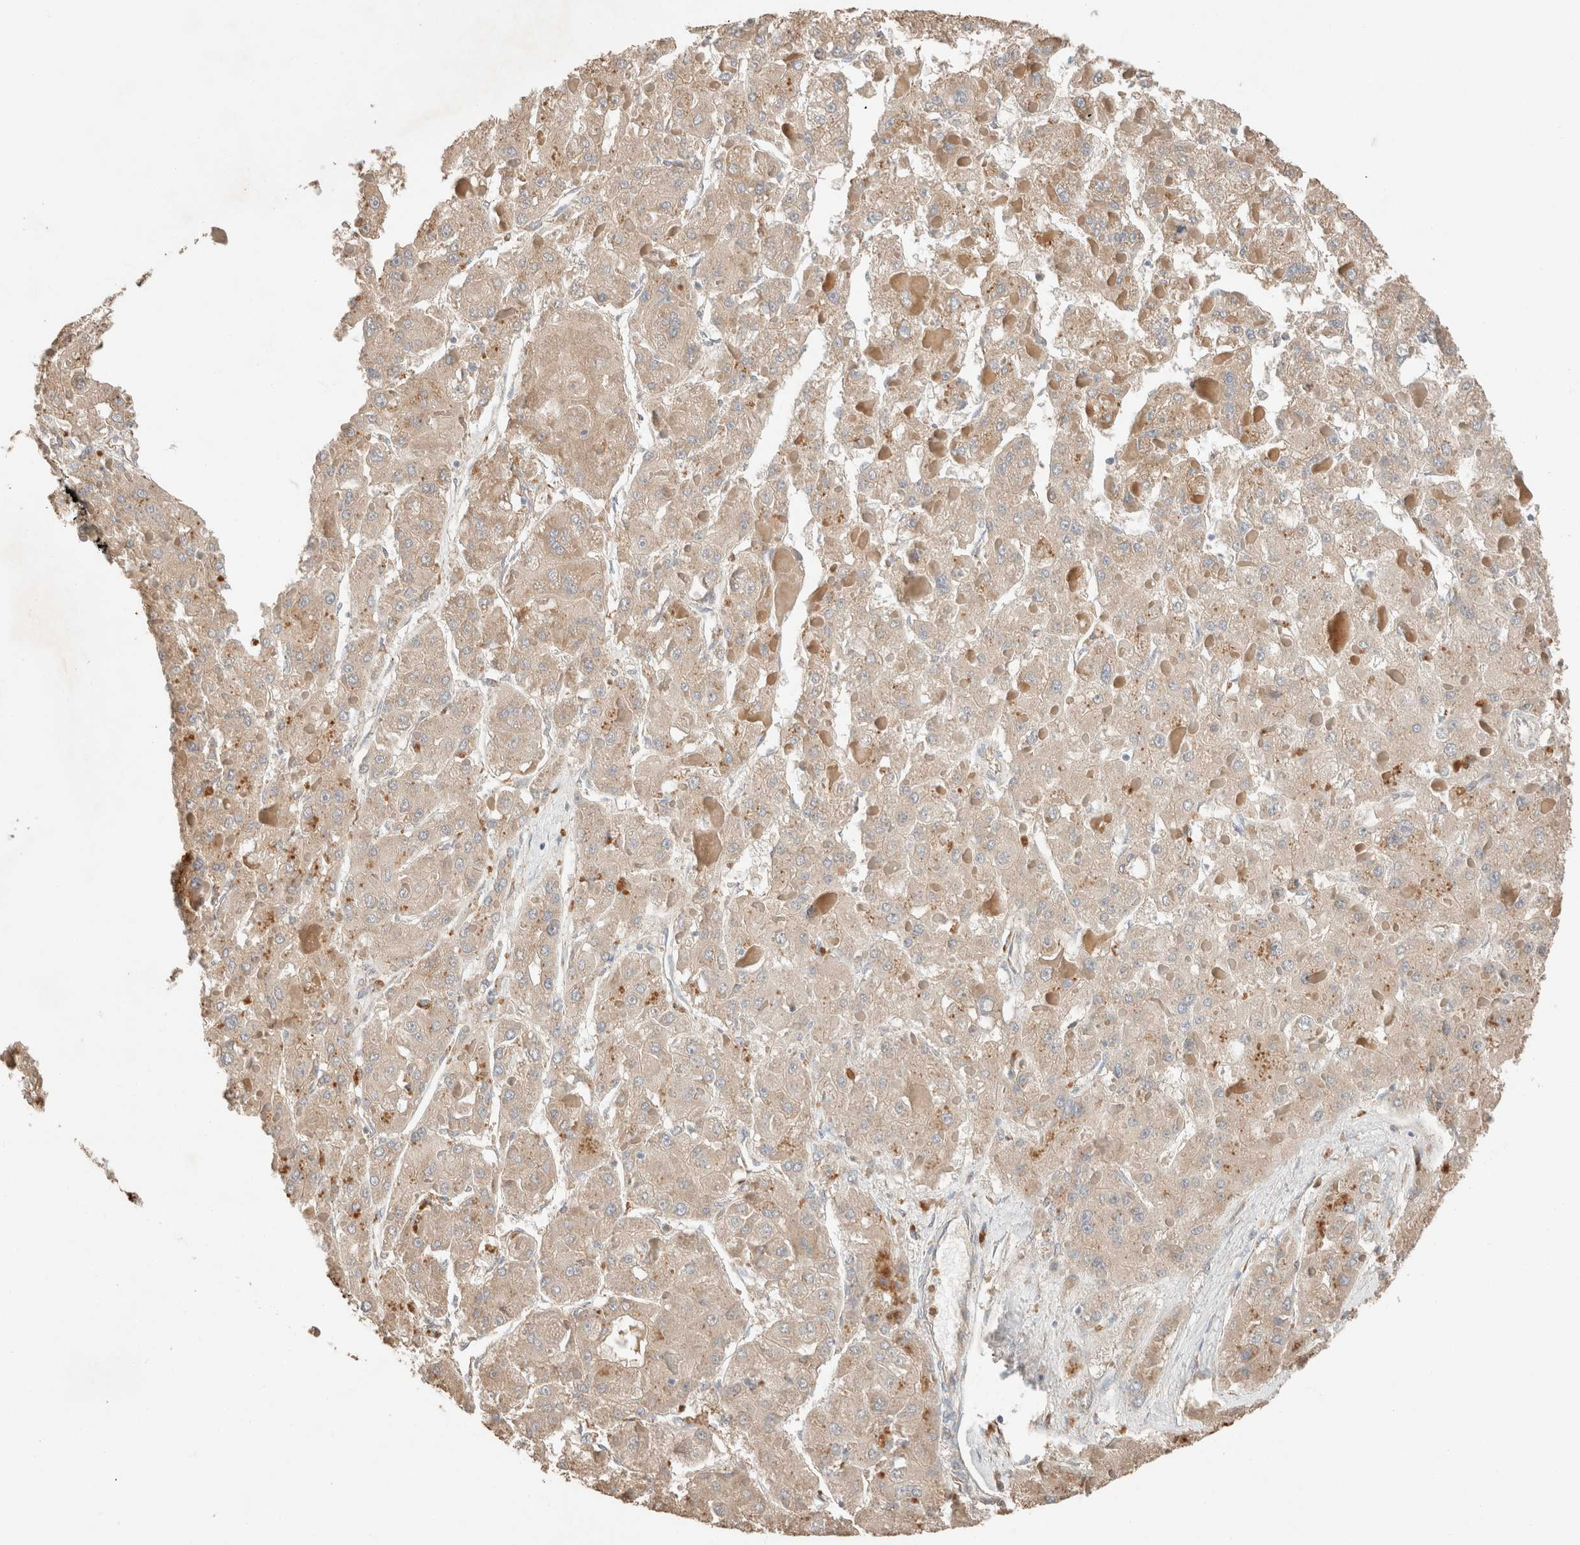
{"staining": {"intensity": "weak", "quantity": ">75%", "location": "cytoplasmic/membranous"}, "tissue": "liver cancer", "cell_type": "Tumor cells", "image_type": "cancer", "snomed": [{"axis": "morphology", "description": "Carcinoma, Hepatocellular, NOS"}, {"axis": "topography", "description": "Liver"}], "caption": "This photomicrograph shows liver cancer (hepatocellular carcinoma) stained with immunohistochemistry to label a protein in brown. The cytoplasmic/membranous of tumor cells show weak positivity for the protein. Nuclei are counter-stained blue.", "gene": "TUBD1", "patient": {"sex": "female", "age": 73}}